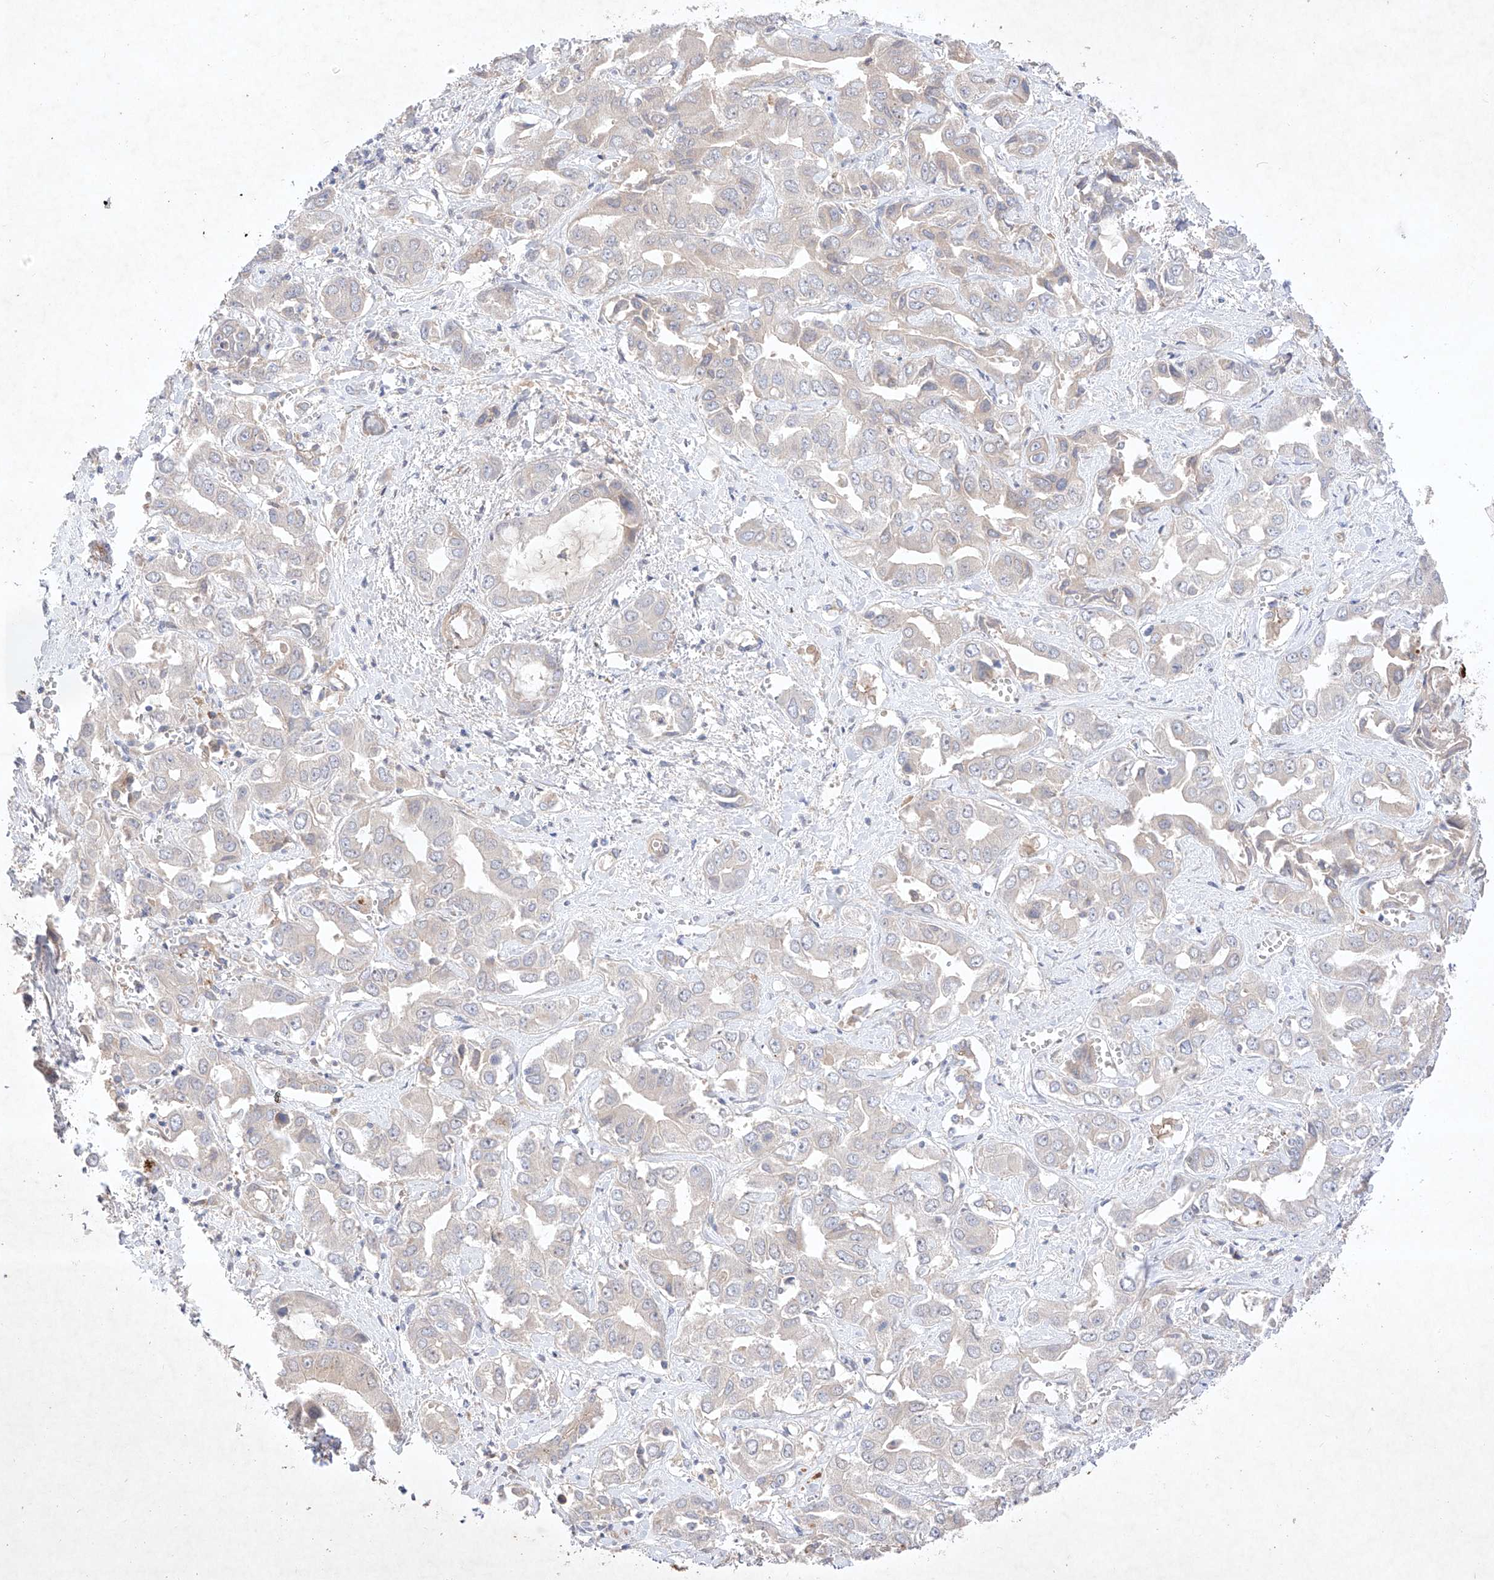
{"staining": {"intensity": "negative", "quantity": "none", "location": "none"}, "tissue": "liver cancer", "cell_type": "Tumor cells", "image_type": "cancer", "snomed": [{"axis": "morphology", "description": "Cholangiocarcinoma"}, {"axis": "topography", "description": "Liver"}], "caption": "High power microscopy micrograph of an immunohistochemistry histopathology image of cholangiocarcinoma (liver), revealing no significant staining in tumor cells. (DAB IHC with hematoxylin counter stain).", "gene": "ZNF124", "patient": {"sex": "female", "age": 52}}